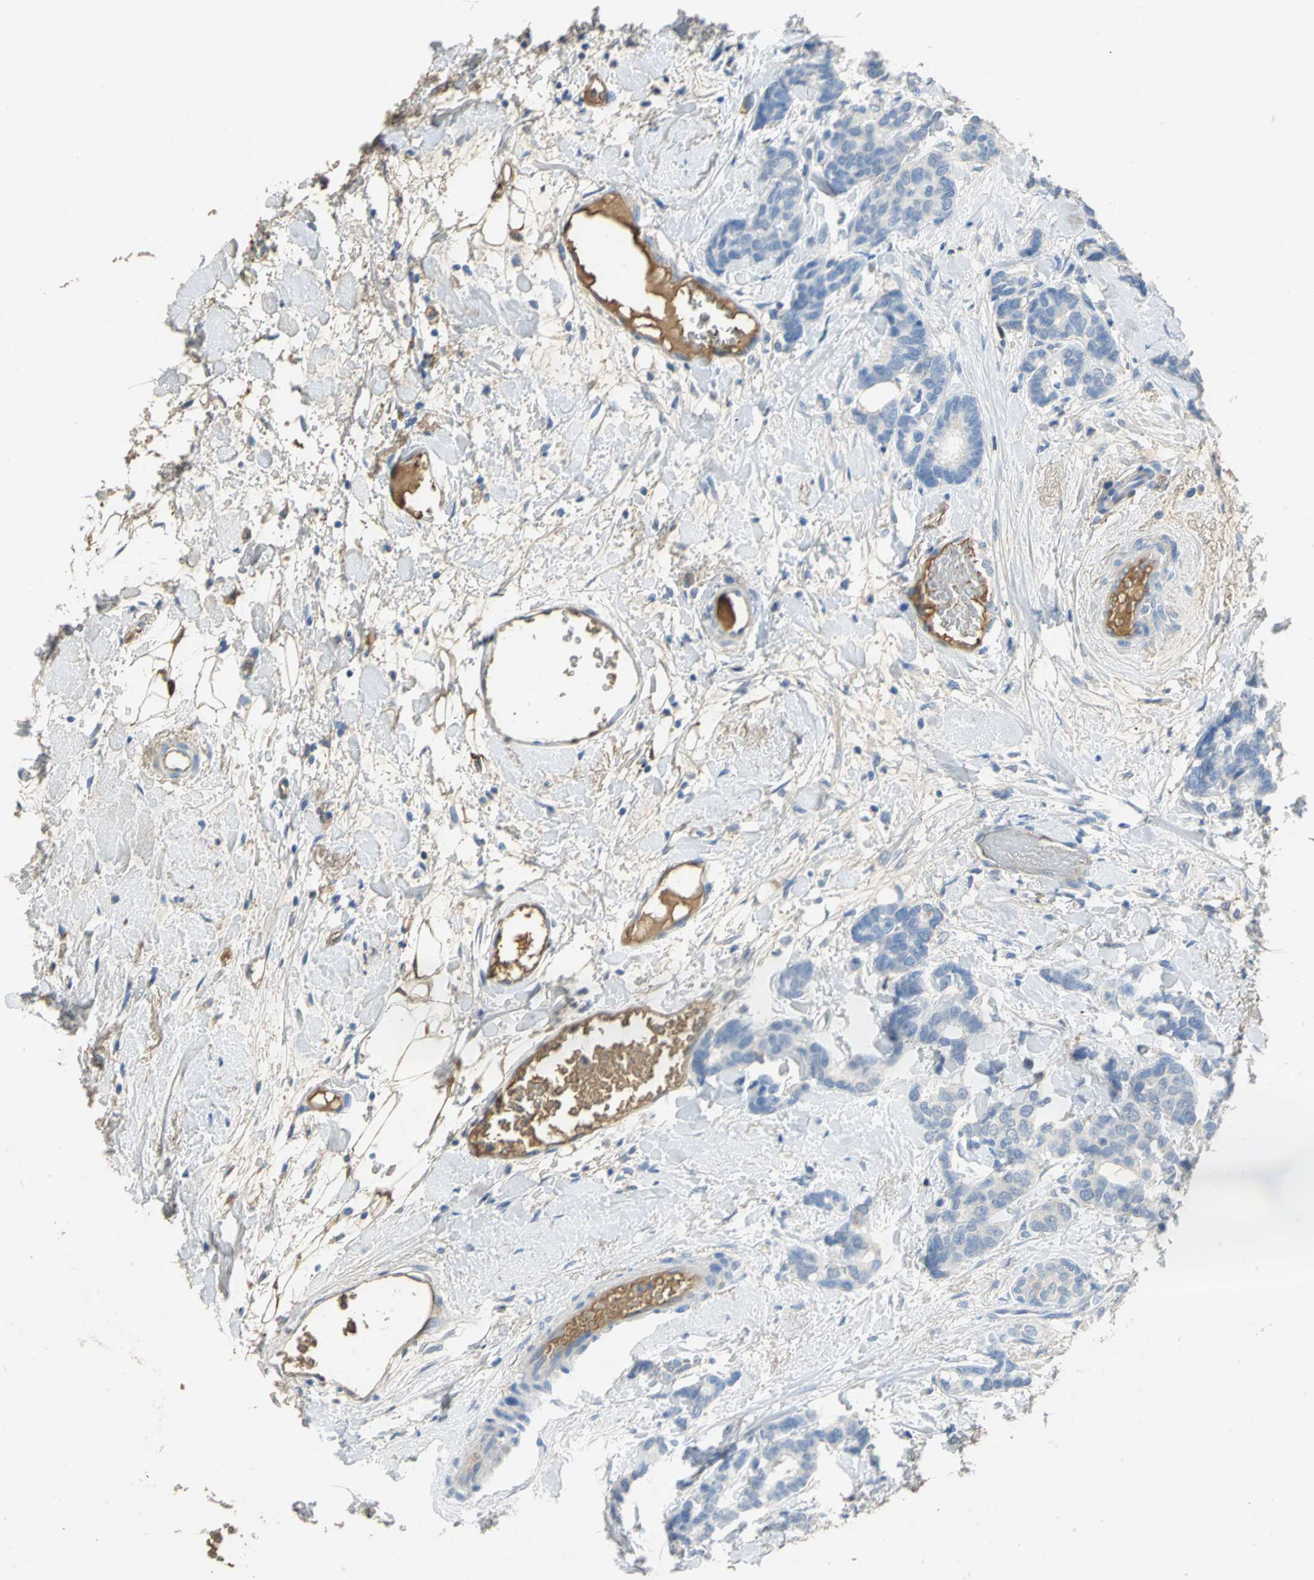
{"staining": {"intensity": "negative", "quantity": "none", "location": "none"}, "tissue": "breast cancer", "cell_type": "Tumor cells", "image_type": "cancer", "snomed": [{"axis": "morphology", "description": "Duct carcinoma"}, {"axis": "topography", "description": "Breast"}], "caption": "This is an IHC histopathology image of human breast intraductal carcinoma. There is no positivity in tumor cells.", "gene": "GYG2", "patient": {"sex": "female", "age": 87}}